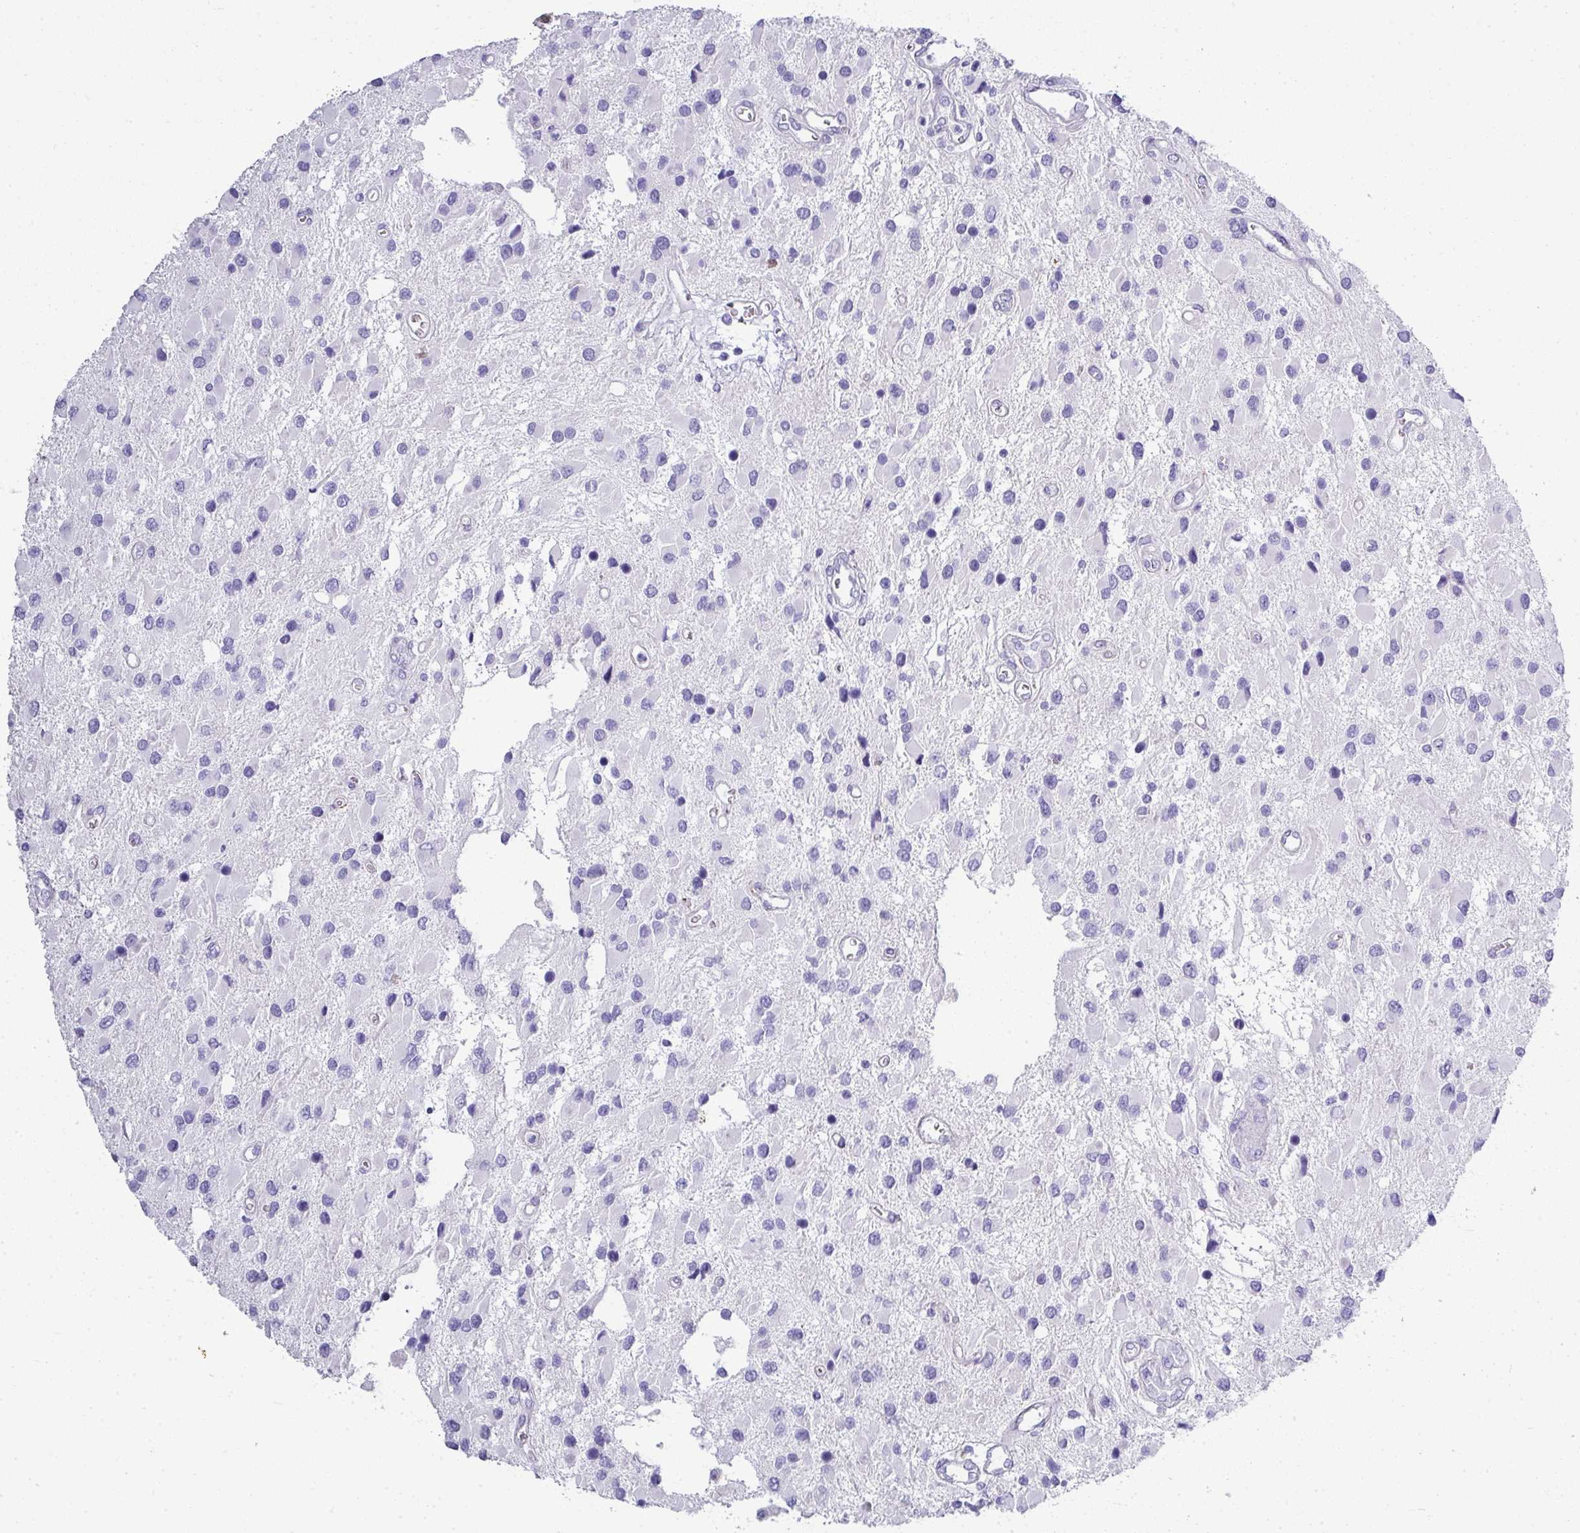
{"staining": {"intensity": "negative", "quantity": "none", "location": "none"}, "tissue": "glioma", "cell_type": "Tumor cells", "image_type": "cancer", "snomed": [{"axis": "morphology", "description": "Glioma, malignant, High grade"}, {"axis": "topography", "description": "Brain"}], "caption": "Tumor cells are negative for protein expression in human glioma.", "gene": "ZNF568", "patient": {"sex": "male", "age": 53}}